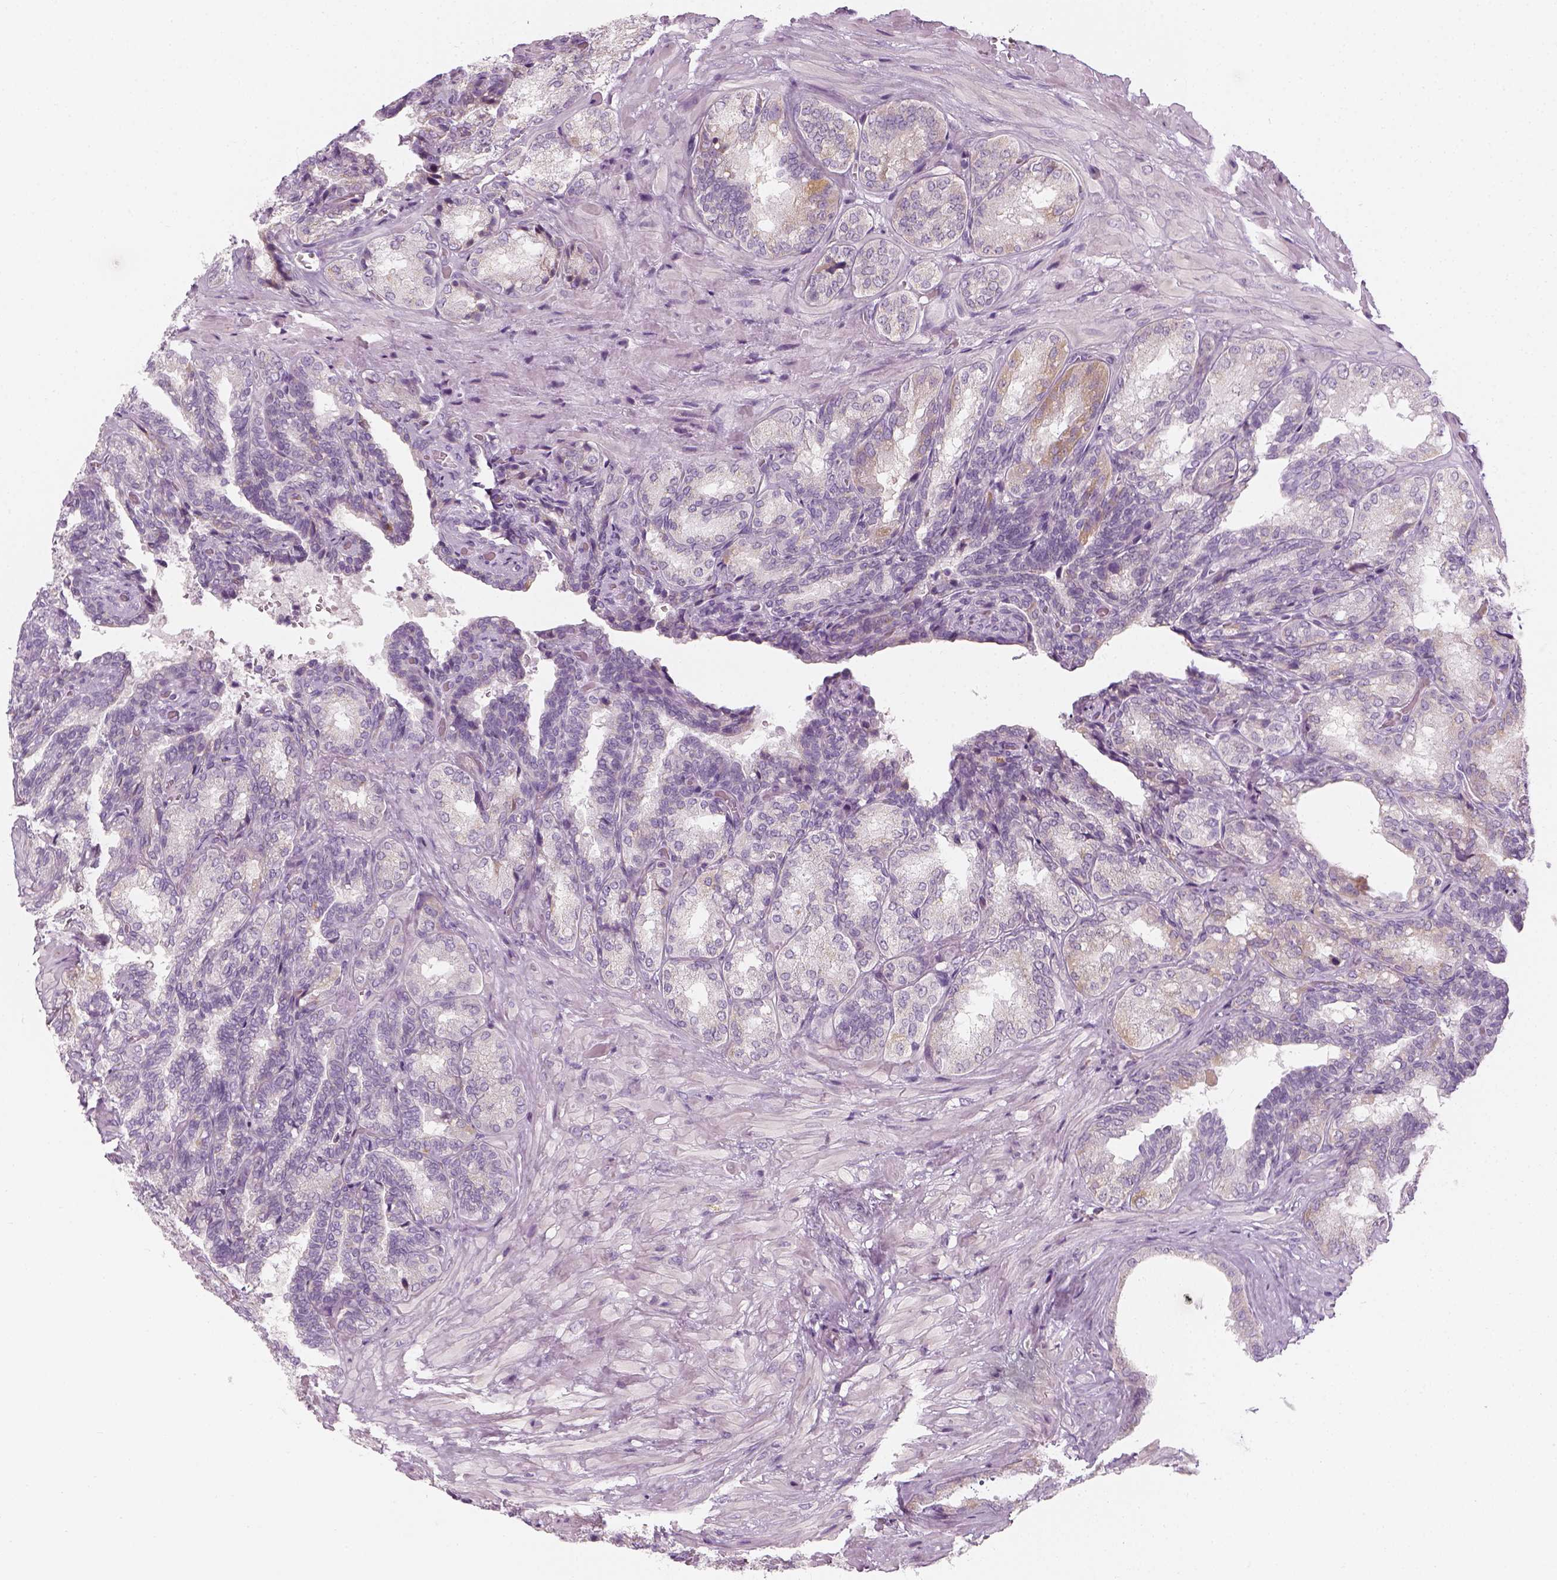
{"staining": {"intensity": "weak", "quantity": "<25%", "location": "cytoplasmic/membranous"}, "tissue": "seminal vesicle", "cell_type": "Glandular cells", "image_type": "normal", "snomed": [{"axis": "morphology", "description": "Normal tissue, NOS"}, {"axis": "topography", "description": "Seminal veicle"}], "caption": "An image of human seminal vesicle is negative for staining in glandular cells. The staining is performed using DAB (3,3'-diaminobenzidine) brown chromogen with nuclei counter-stained in using hematoxylin.", "gene": "PRAME", "patient": {"sex": "male", "age": 68}}